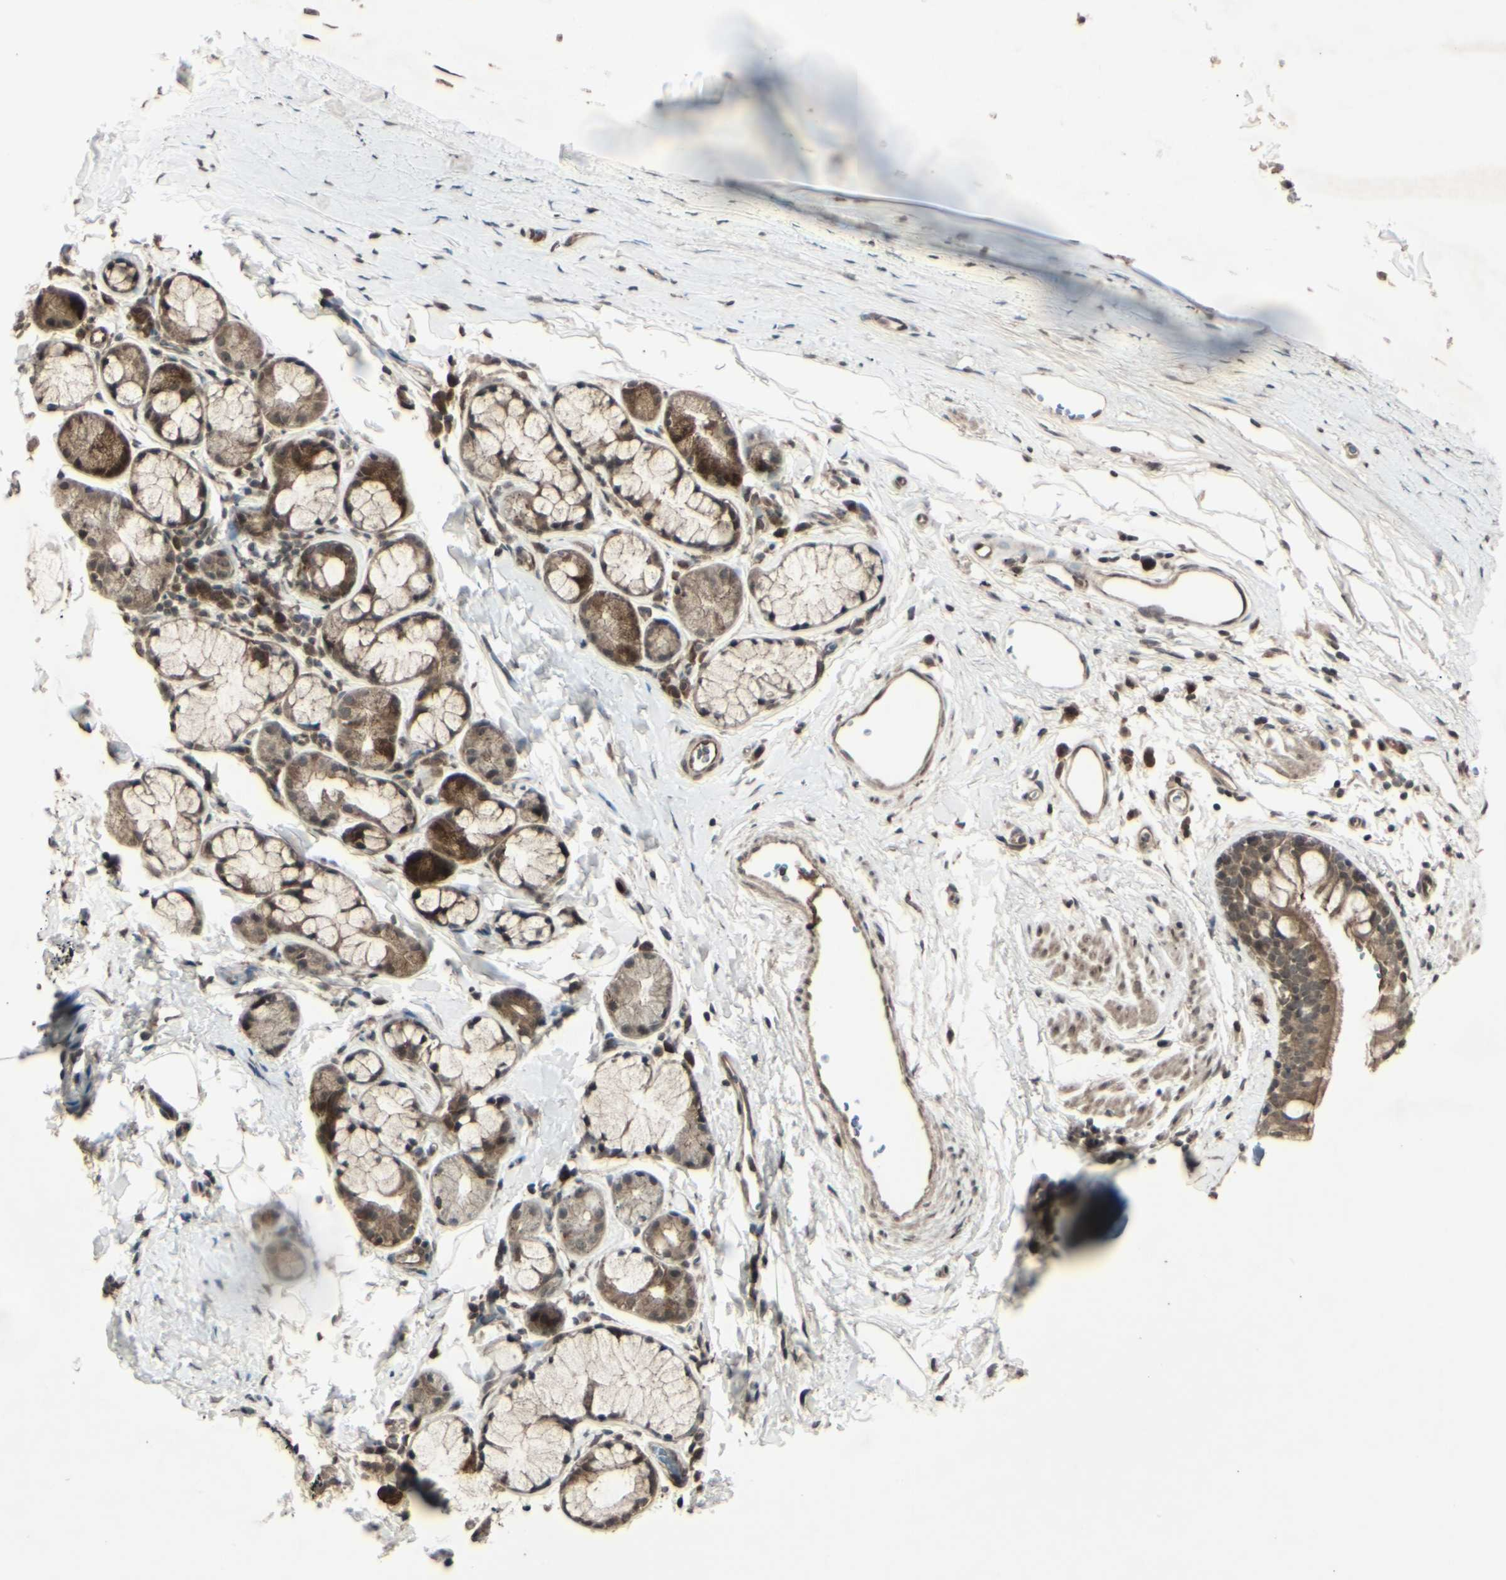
{"staining": {"intensity": "moderate", "quantity": ">75%", "location": "cytoplasmic/membranous,nuclear"}, "tissue": "bronchus", "cell_type": "Respiratory epithelial cells", "image_type": "normal", "snomed": [{"axis": "morphology", "description": "Normal tissue, NOS"}, {"axis": "morphology", "description": "Malignant melanoma, Metastatic site"}, {"axis": "topography", "description": "Bronchus"}, {"axis": "topography", "description": "Lung"}], "caption": "The image shows staining of benign bronchus, revealing moderate cytoplasmic/membranous,nuclear protein staining (brown color) within respiratory epithelial cells. (IHC, brightfield microscopy, high magnification).", "gene": "BLNK", "patient": {"sex": "male", "age": 64}}